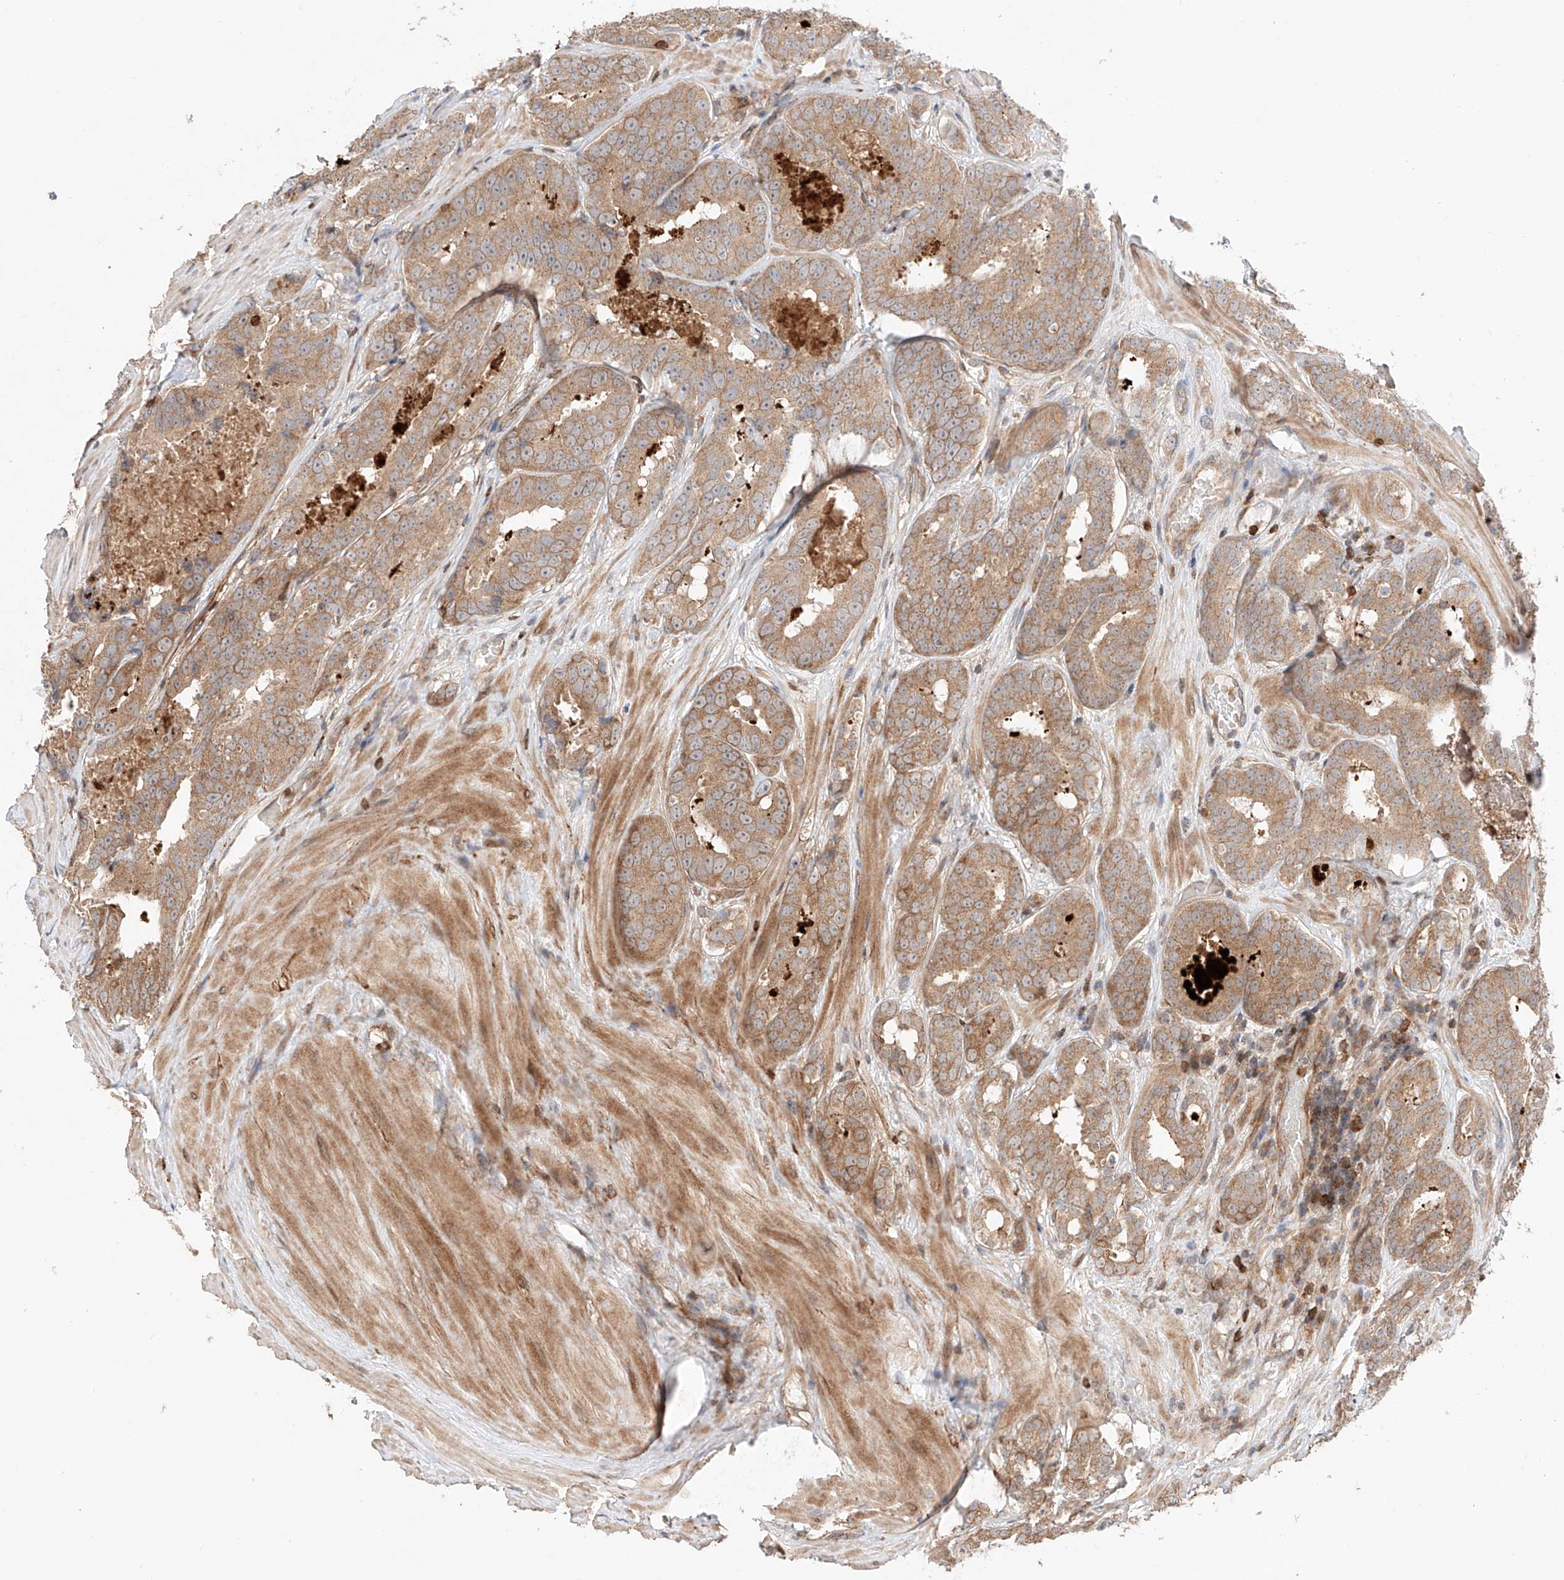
{"staining": {"intensity": "moderate", "quantity": ">75%", "location": "cytoplasmic/membranous"}, "tissue": "prostate cancer", "cell_type": "Tumor cells", "image_type": "cancer", "snomed": [{"axis": "morphology", "description": "Adenocarcinoma, High grade"}, {"axis": "topography", "description": "Prostate"}], "caption": "Immunohistochemical staining of human prostate cancer reveals moderate cytoplasmic/membranous protein expression in approximately >75% of tumor cells.", "gene": "IGSF22", "patient": {"sex": "male", "age": 57}}